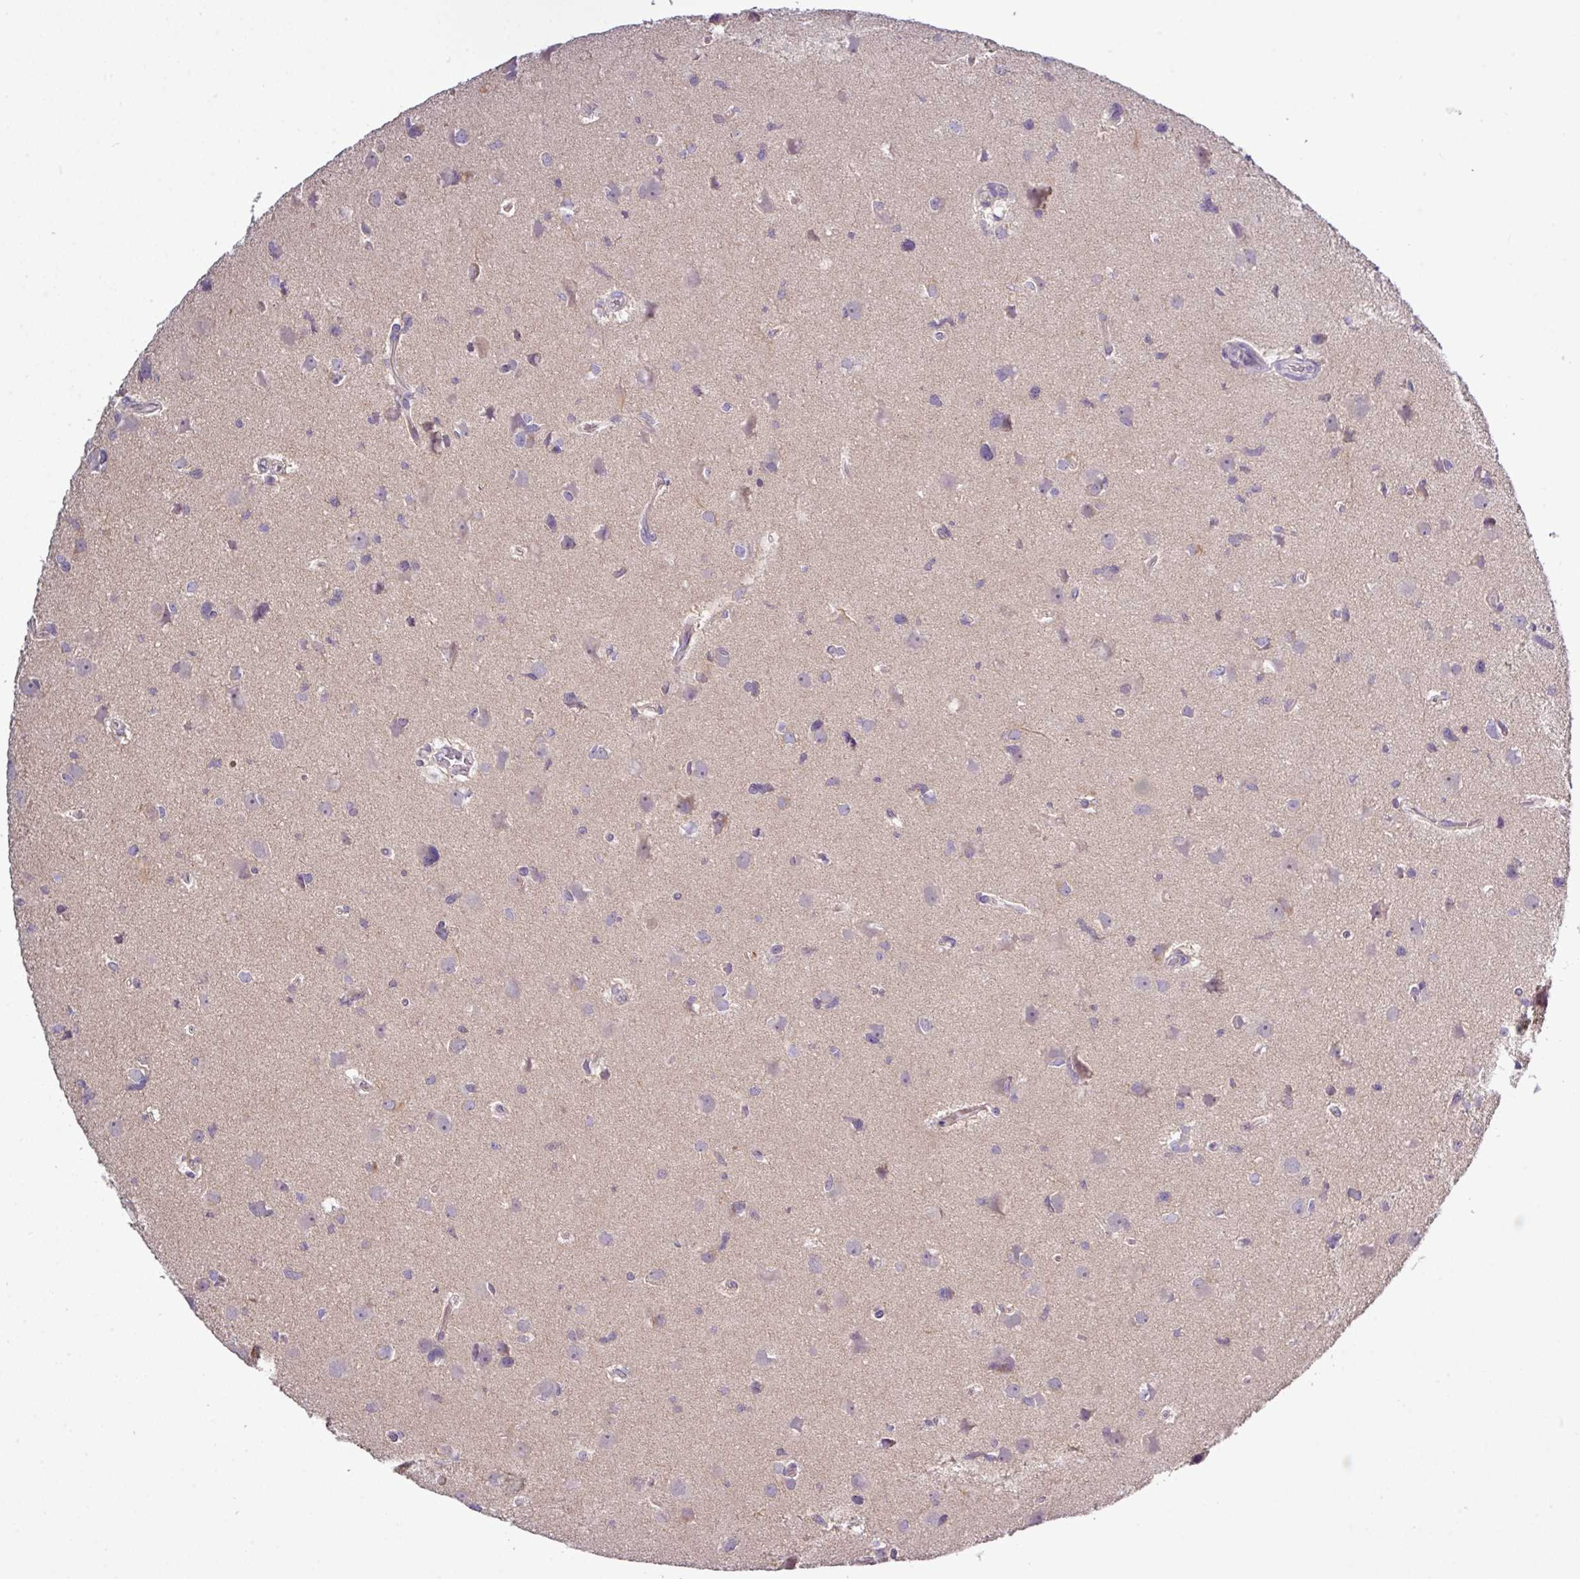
{"staining": {"intensity": "negative", "quantity": "none", "location": "none"}, "tissue": "glioma", "cell_type": "Tumor cells", "image_type": "cancer", "snomed": [{"axis": "morphology", "description": "Glioma, malignant, High grade"}, {"axis": "topography", "description": "Brain"}], "caption": "DAB immunohistochemical staining of human glioma displays no significant staining in tumor cells.", "gene": "TMEM62", "patient": {"sex": "male", "age": 23}}